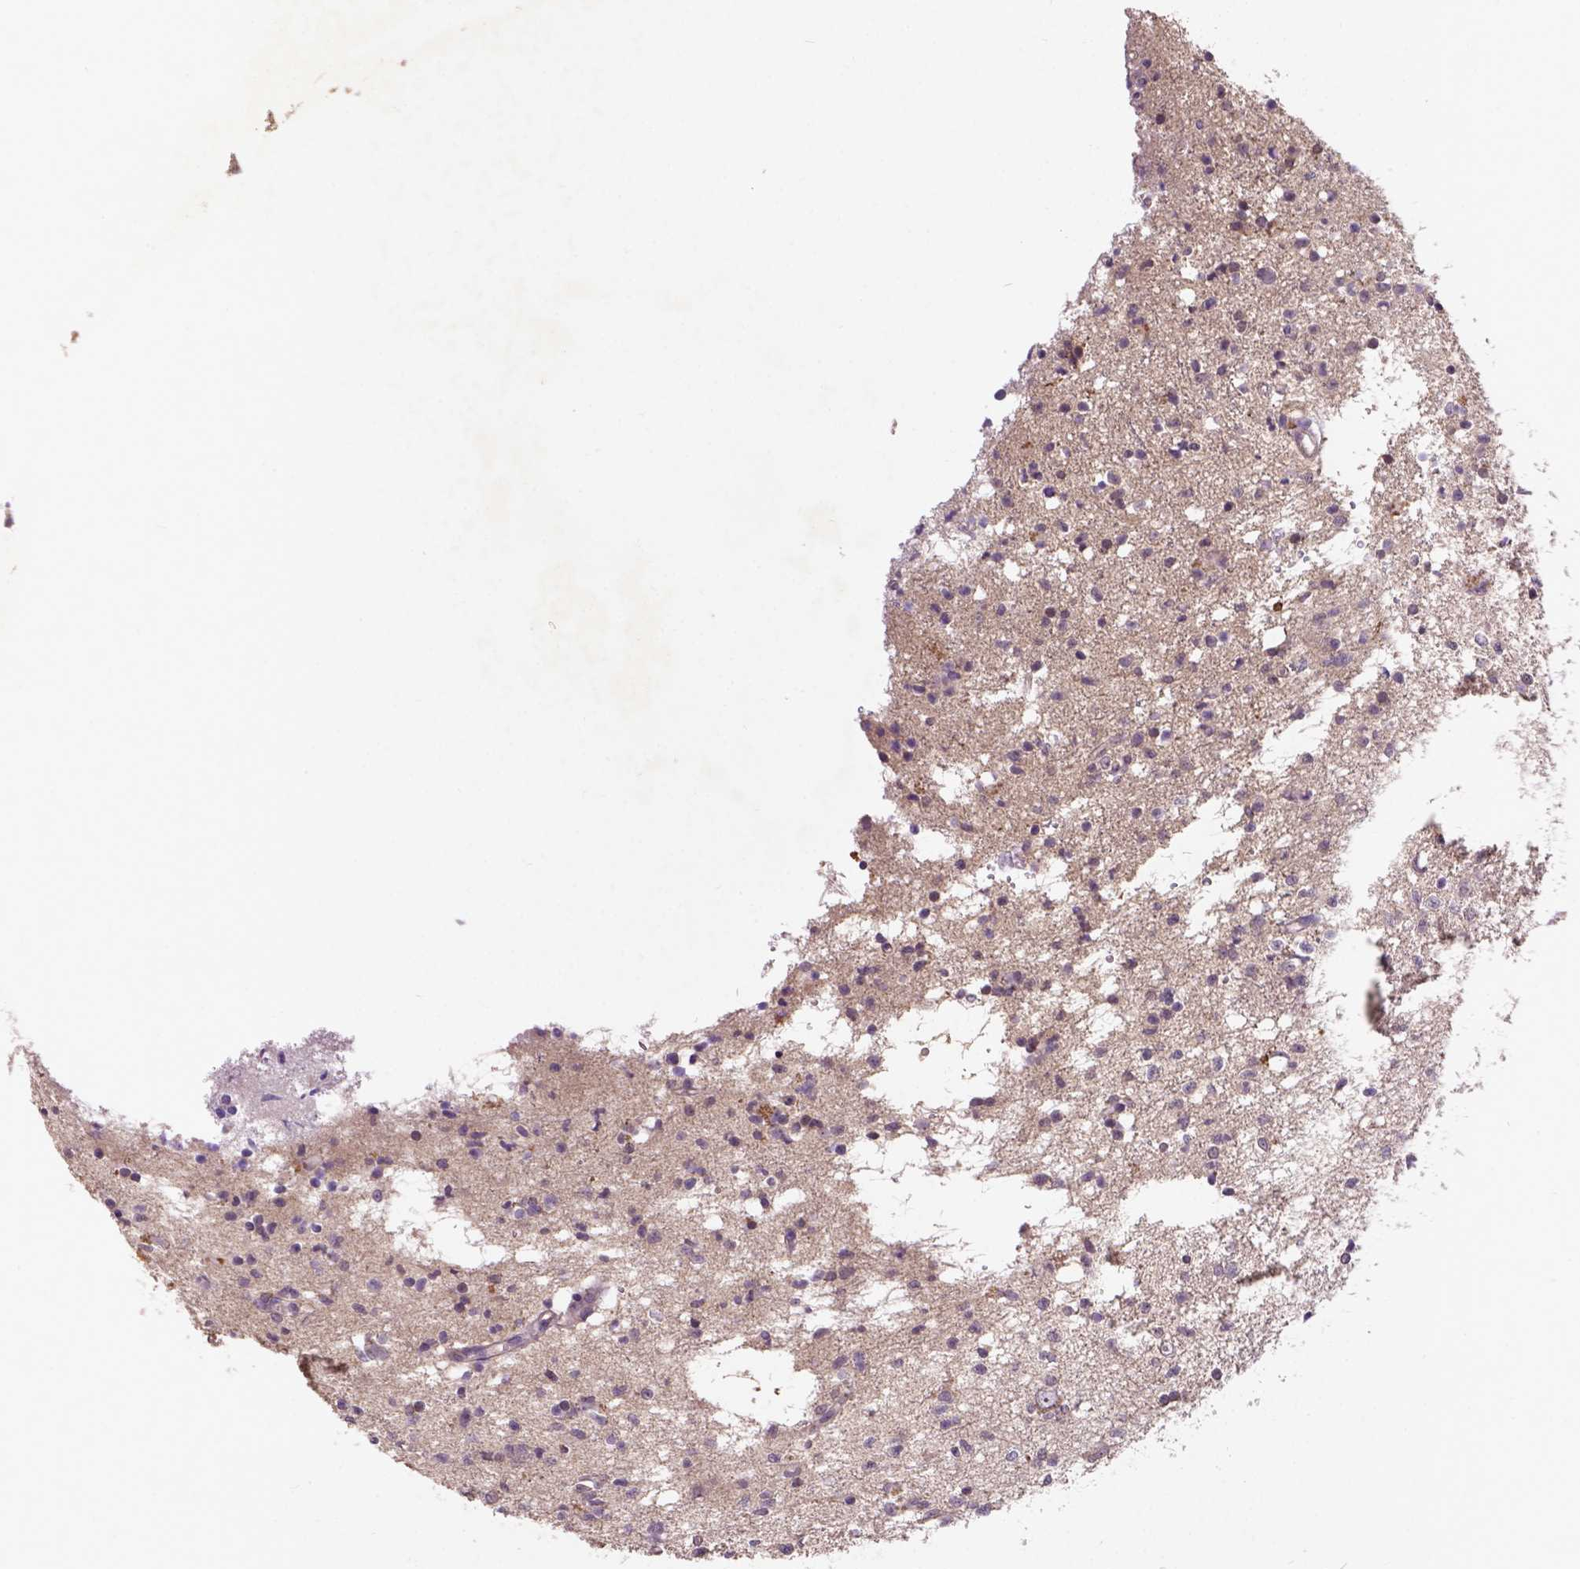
{"staining": {"intensity": "negative", "quantity": "none", "location": "none"}, "tissue": "glioma", "cell_type": "Tumor cells", "image_type": "cancer", "snomed": [{"axis": "morphology", "description": "Glioma, malignant, Low grade"}, {"axis": "topography", "description": "Brain"}], "caption": "Human malignant glioma (low-grade) stained for a protein using immunohistochemistry demonstrates no positivity in tumor cells.", "gene": "KBTBD8", "patient": {"sex": "male", "age": 64}}